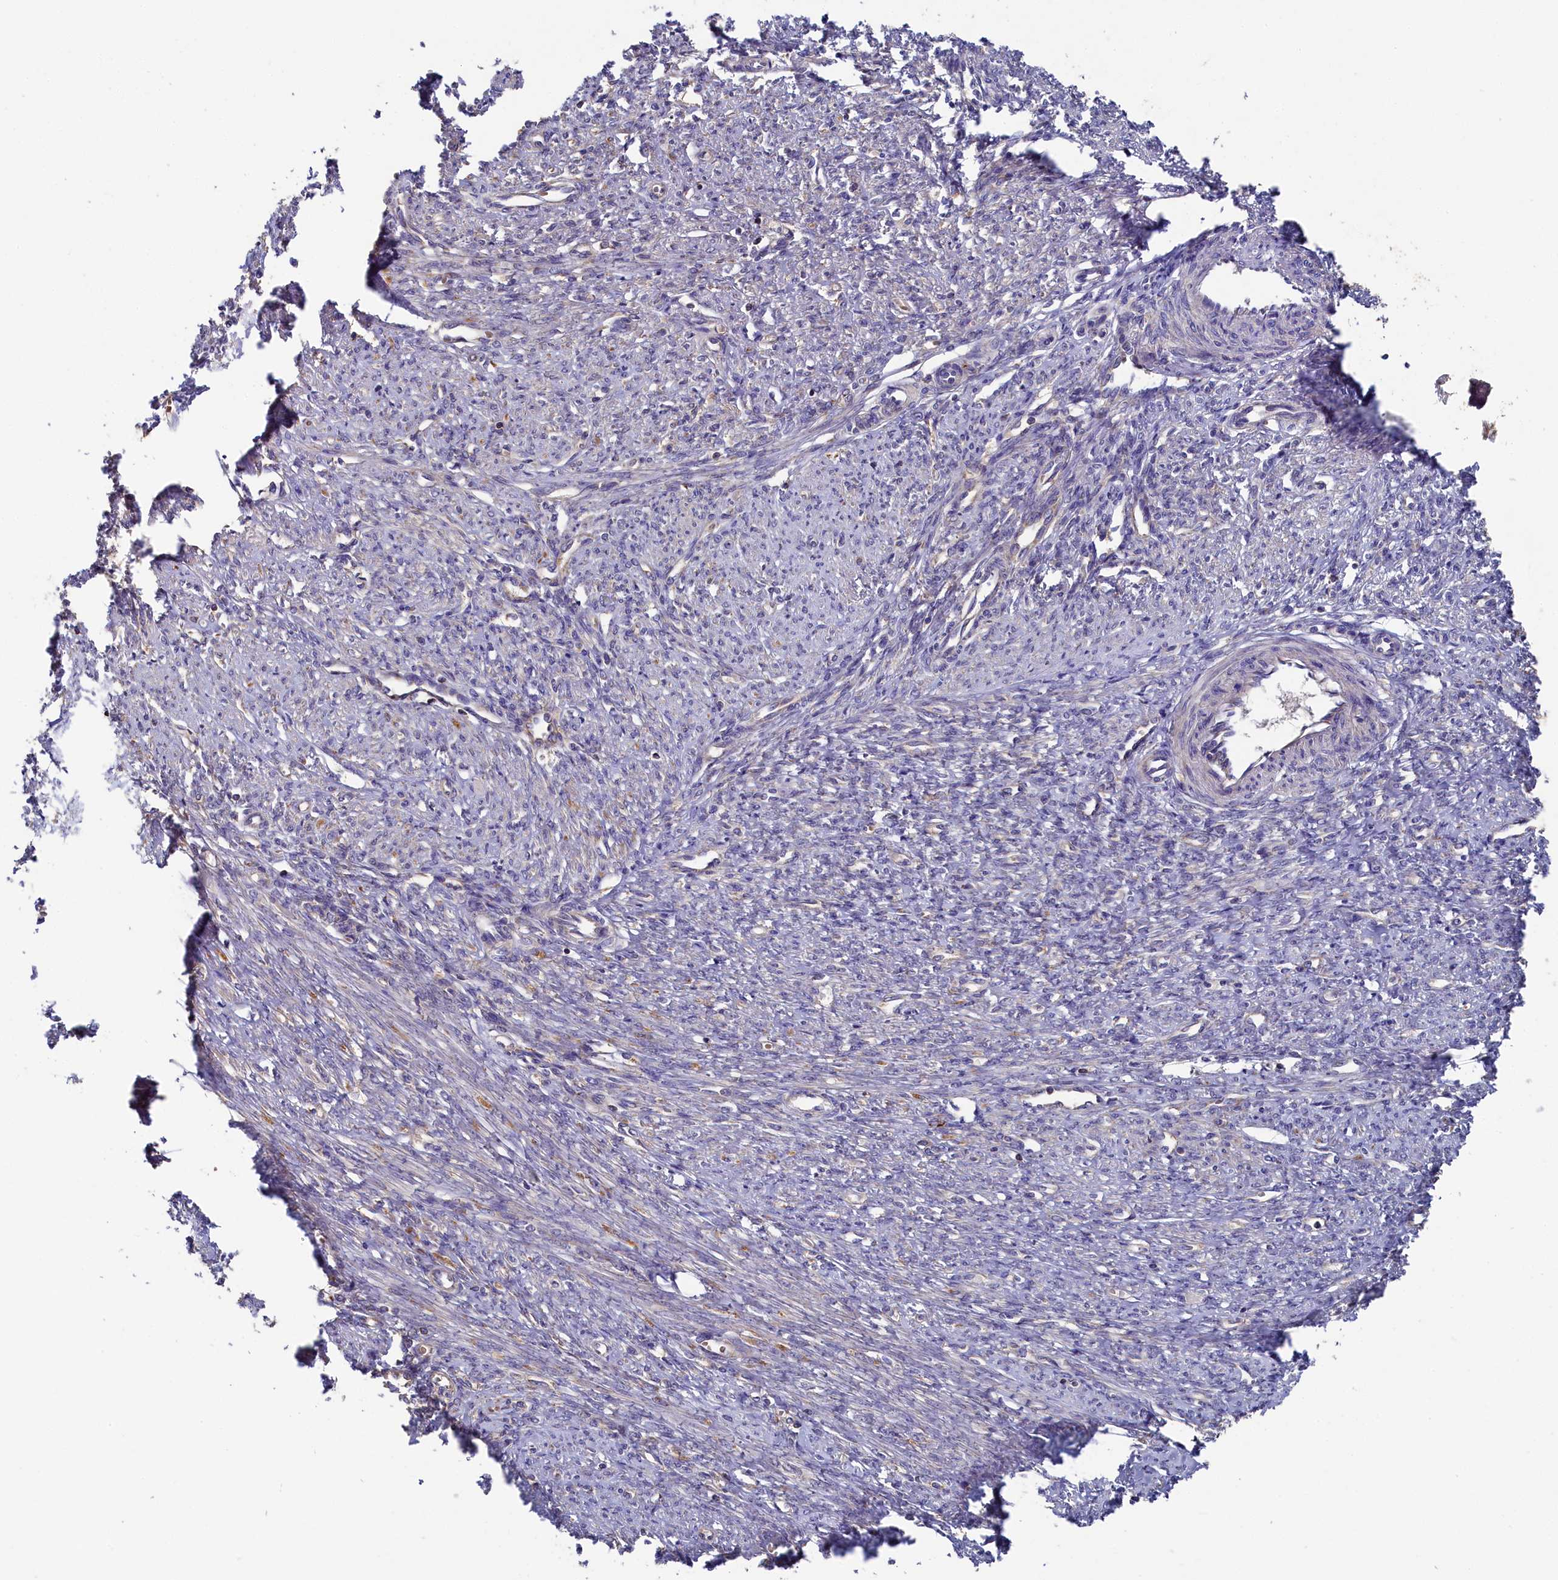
{"staining": {"intensity": "weak", "quantity": "25%-75%", "location": "cytoplasmic/membranous"}, "tissue": "smooth muscle", "cell_type": "Smooth muscle cells", "image_type": "normal", "snomed": [{"axis": "morphology", "description": "Normal tissue, NOS"}, {"axis": "topography", "description": "Smooth muscle"}, {"axis": "topography", "description": "Uterus"}], "caption": "Protein positivity by IHC shows weak cytoplasmic/membranous positivity in about 25%-75% of smooth muscle cells in benign smooth muscle.", "gene": "SEC31B", "patient": {"sex": "female", "age": 59}}